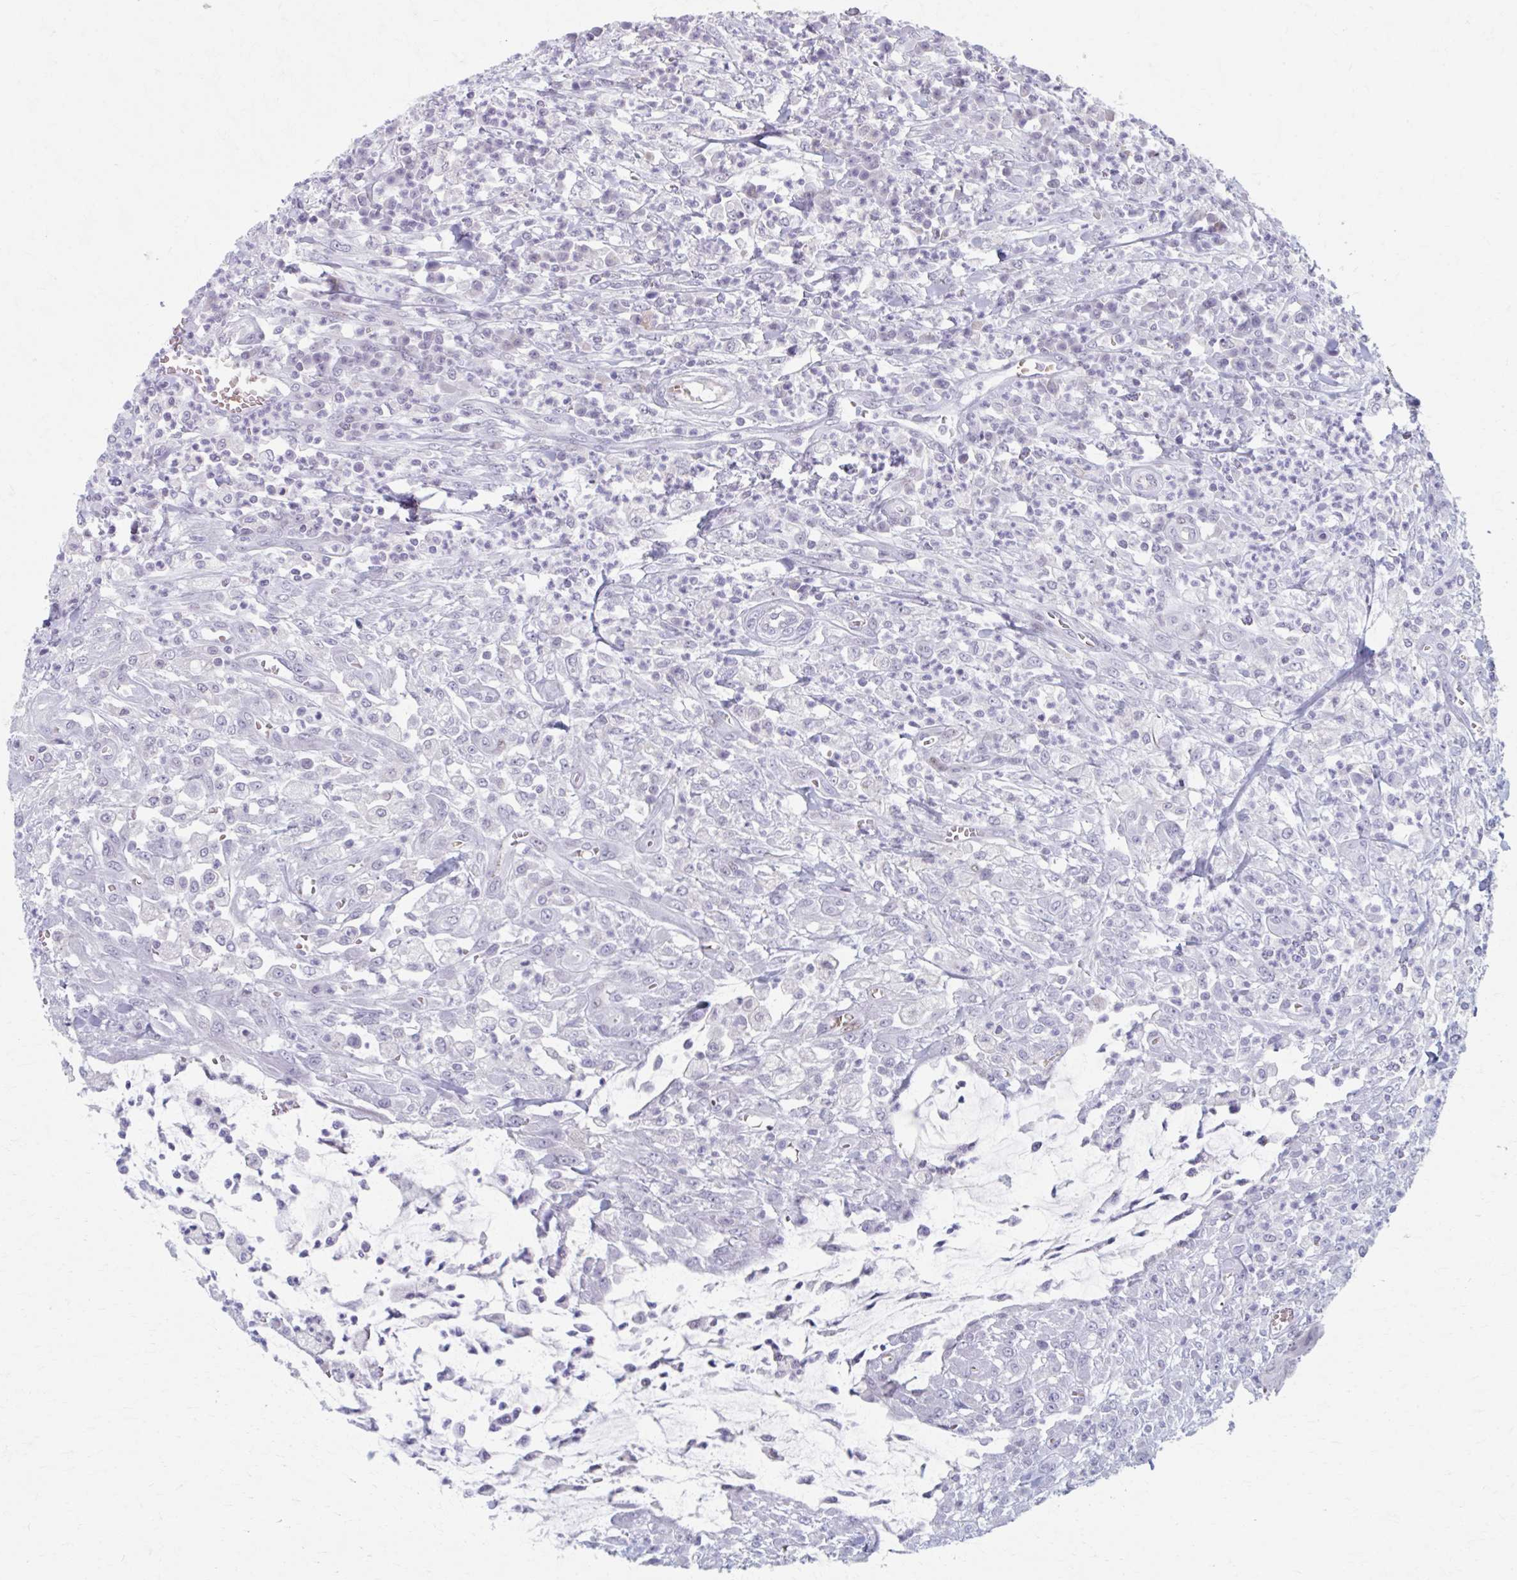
{"staining": {"intensity": "weak", "quantity": "<25%", "location": "nuclear"}, "tissue": "colorectal cancer", "cell_type": "Tumor cells", "image_type": "cancer", "snomed": [{"axis": "morphology", "description": "Adenocarcinoma, NOS"}, {"axis": "topography", "description": "Colon"}], "caption": "The histopathology image reveals no significant positivity in tumor cells of colorectal adenocarcinoma.", "gene": "ABHD16B", "patient": {"sex": "male", "age": 65}}